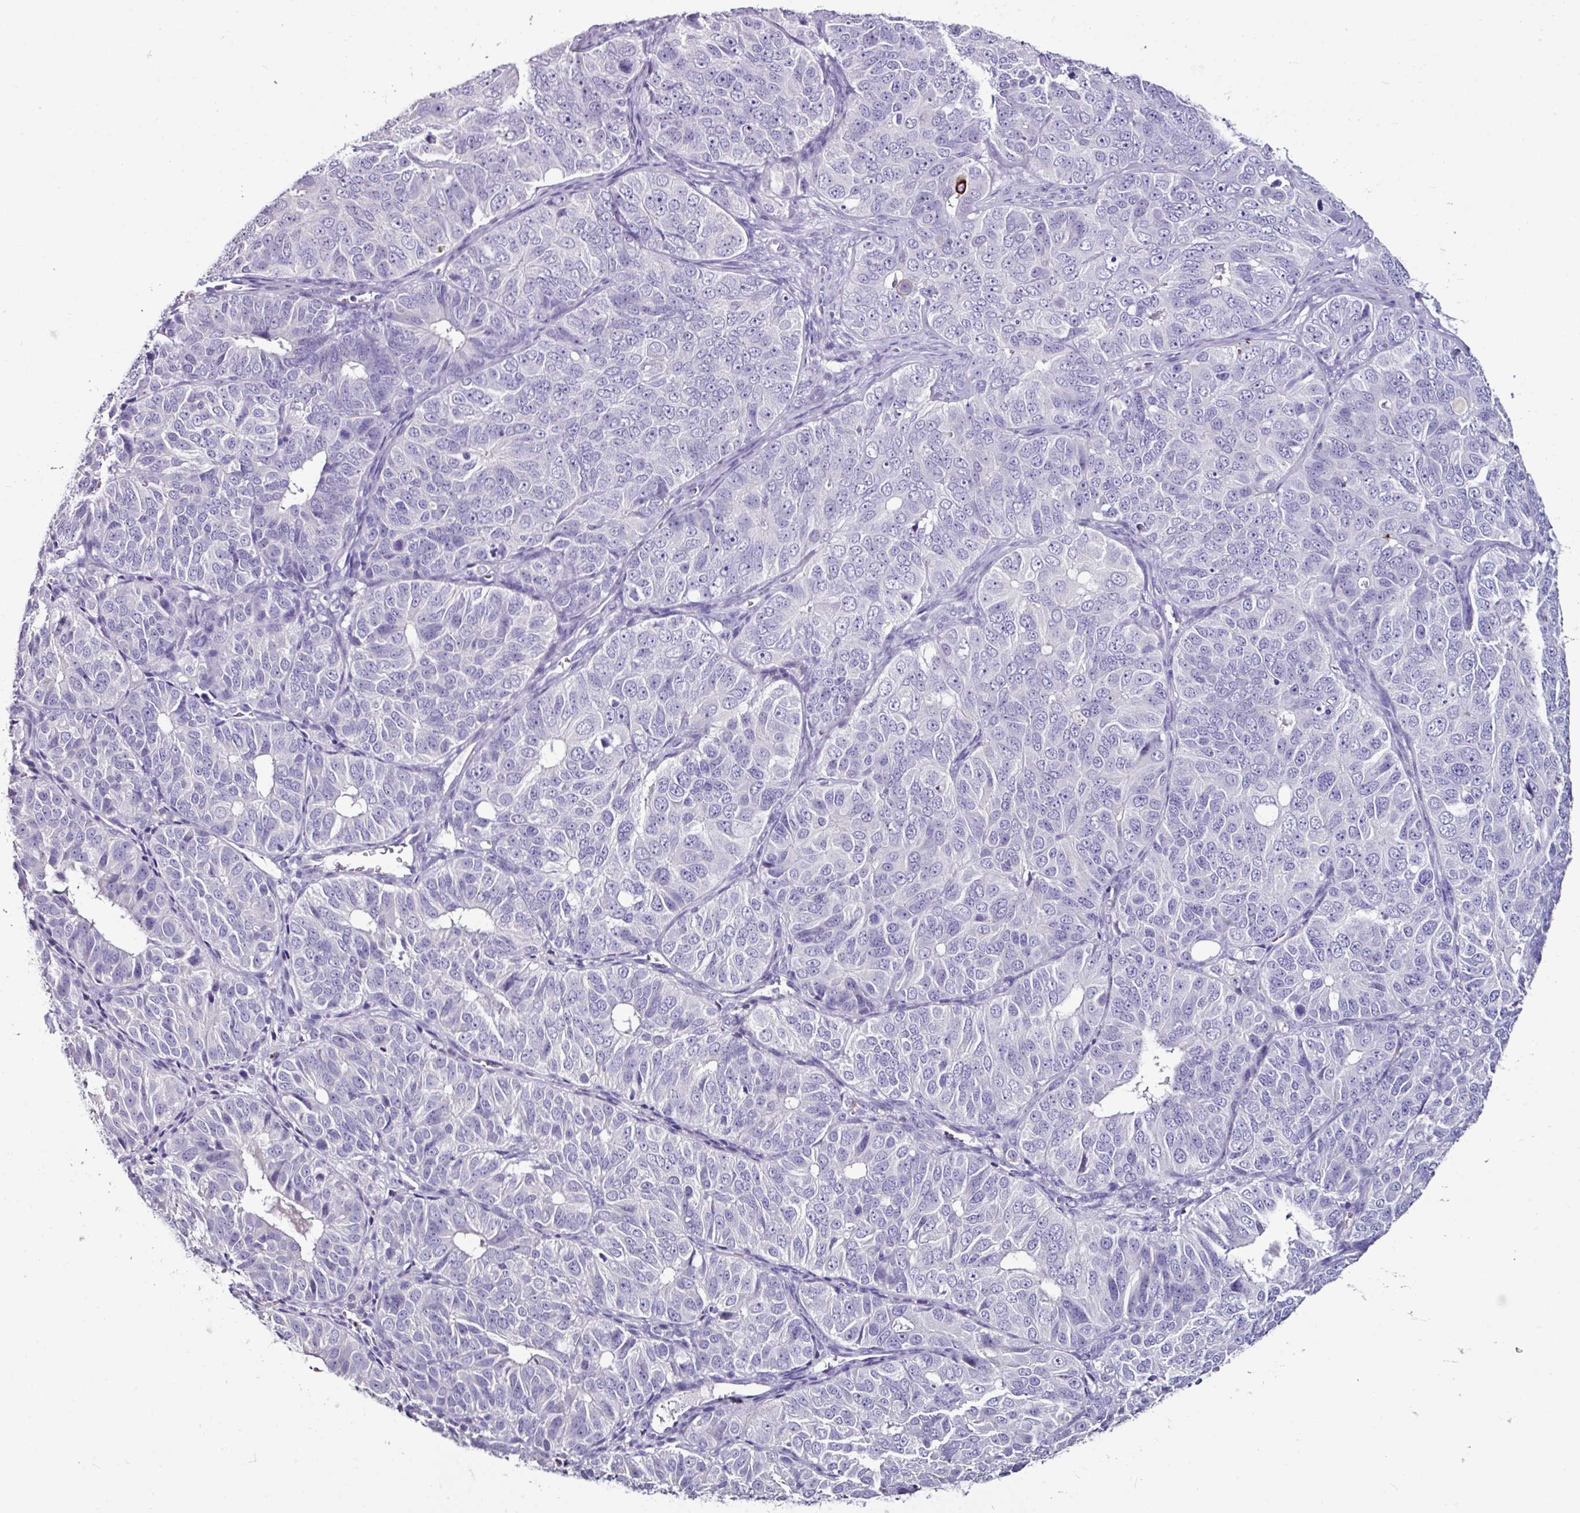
{"staining": {"intensity": "negative", "quantity": "none", "location": "none"}, "tissue": "ovarian cancer", "cell_type": "Tumor cells", "image_type": "cancer", "snomed": [{"axis": "morphology", "description": "Carcinoma, endometroid"}, {"axis": "topography", "description": "Ovary"}], "caption": "Ovarian cancer (endometroid carcinoma) was stained to show a protein in brown. There is no significant positivity in tumor cells.", "gene": "GLP2R", "patient": {"sex": "female", "age": 51}}